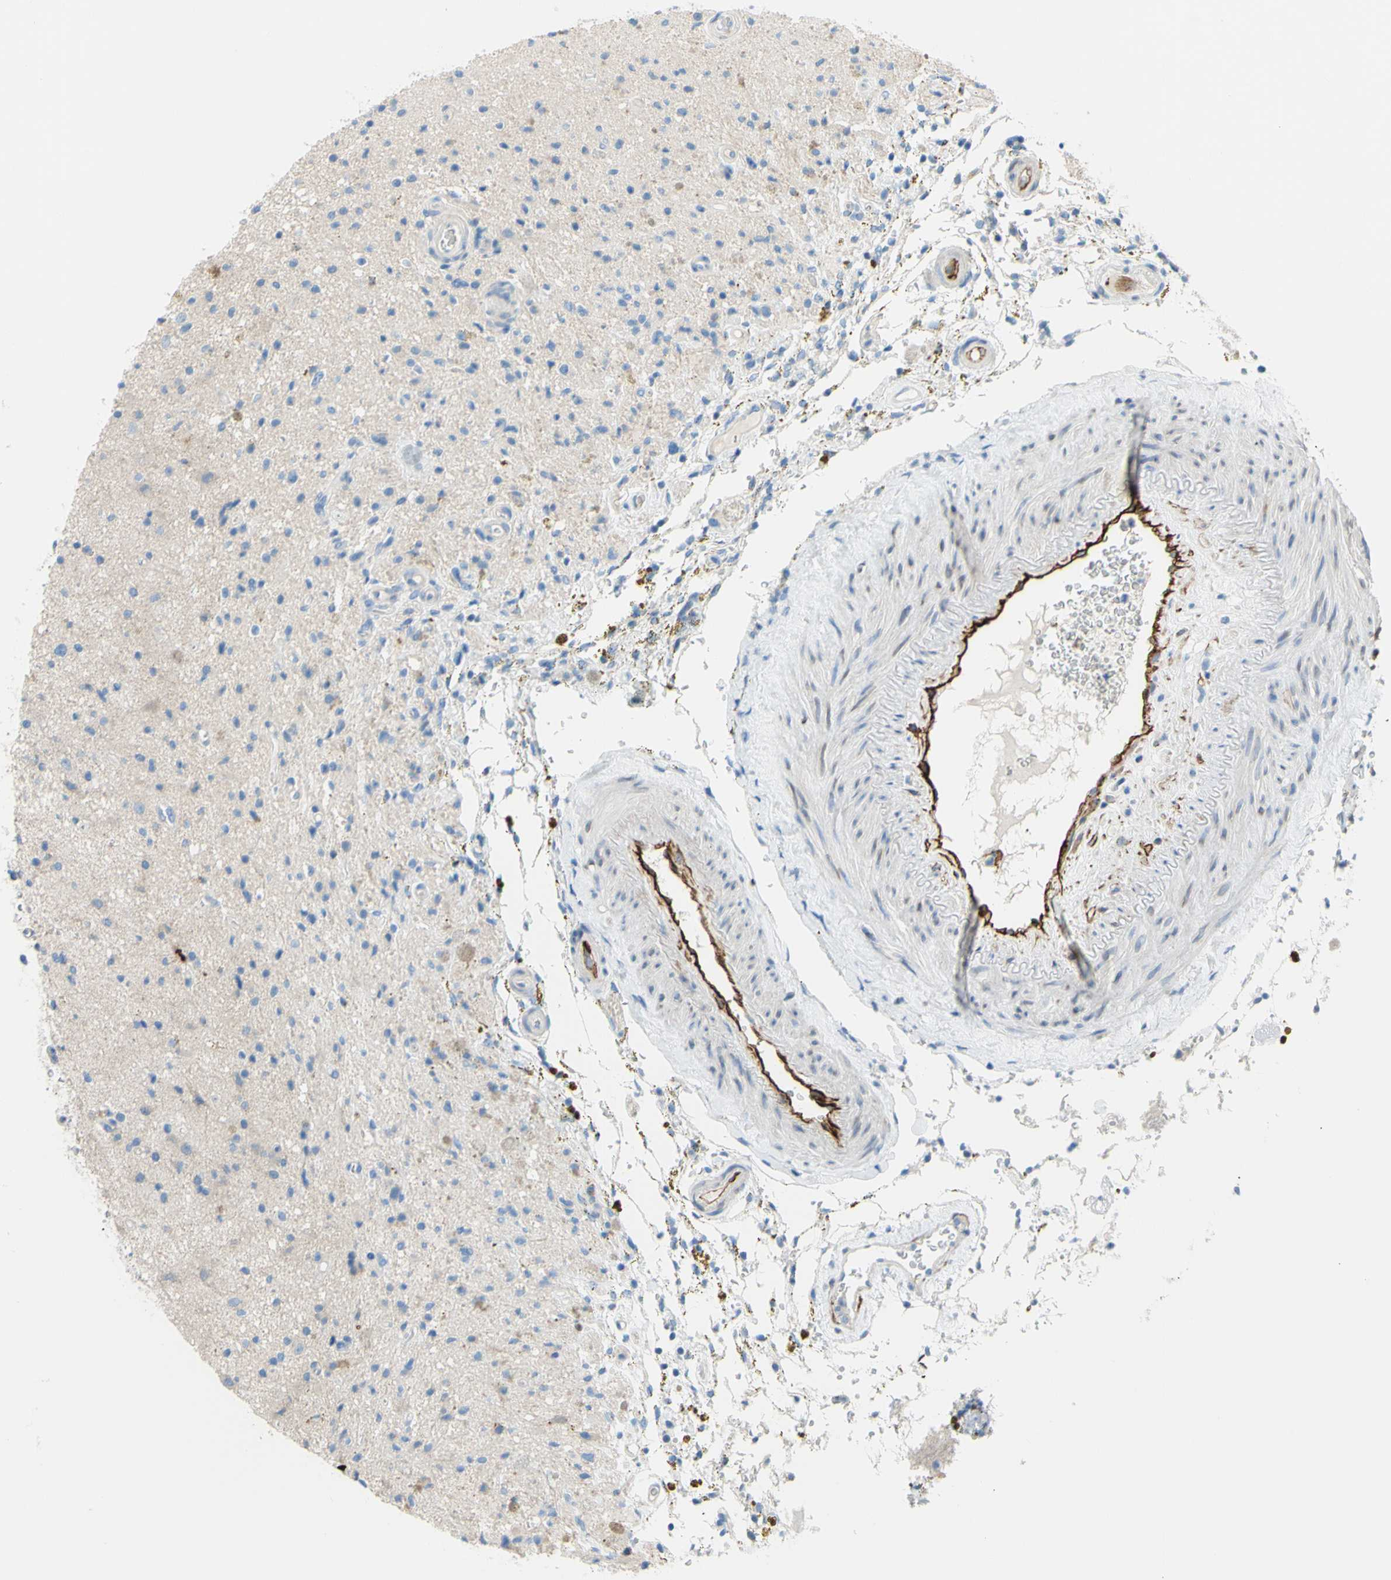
{"staining": {"intensity": "negative", "quantity": "none", "location": "none"}, "tissue": "glioma", "cell_type": "Tumor cells", "image_type": "cancer", "snomed": [{"axis": "morphology", "description": "Glioma, malignant, High grade"}, {"axis": "topography", "description": "Brain"}], "caption": "Immunohistochemistry (IHC) micrograph of neoplastic tissue: glioma stained with DAB displays no significant protein expression in tumor cells. (DAB immunohistochemistry visualized using brightfield microscopy, high magnification).", "gene": "PRRG2", "patient": {"sex": "male", "age": 33}}